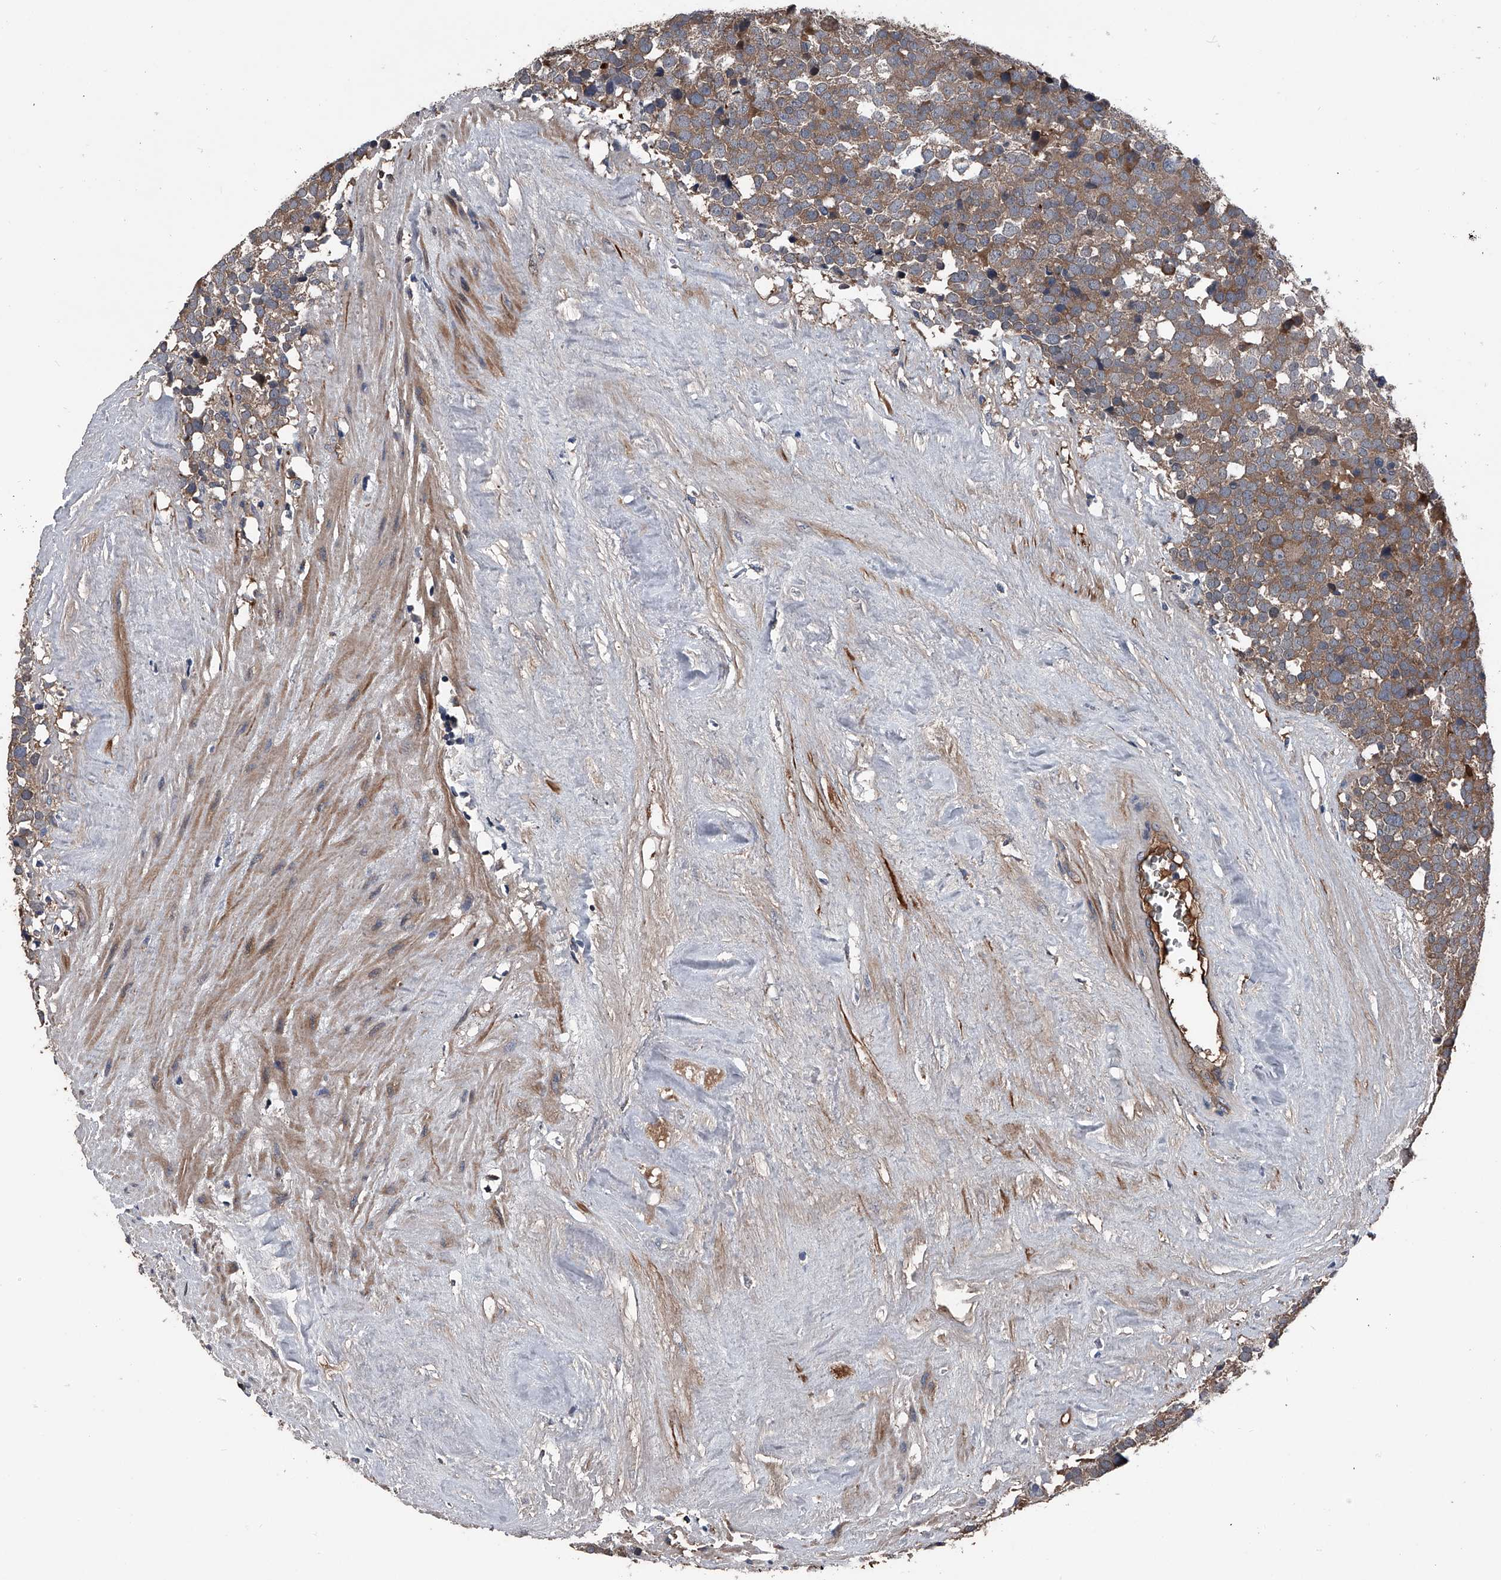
{"staining": {"intensity": "moderate", "quantity": ">75%", "location": "cytoplasmic/membranous"}, "tissue": "testis cancer", "cell_type": "Tumor cells", "image_type": "cancer", "snomed": [{"axis": "morphology", "description": "Seminoma, NOS"}, {"axis": "topography", "description": "Testis"}], "caption": "Testis cancer (seminoma) stained with immunohistochemistry (IHC) shows moderate cytoplasmic/membranous staining in about >75% of tumor cells. (DAB IHC with brightfield microscopy, high magnification).", "gene": "KIF13A", "patient": {"sex": "male", "age": 71}}